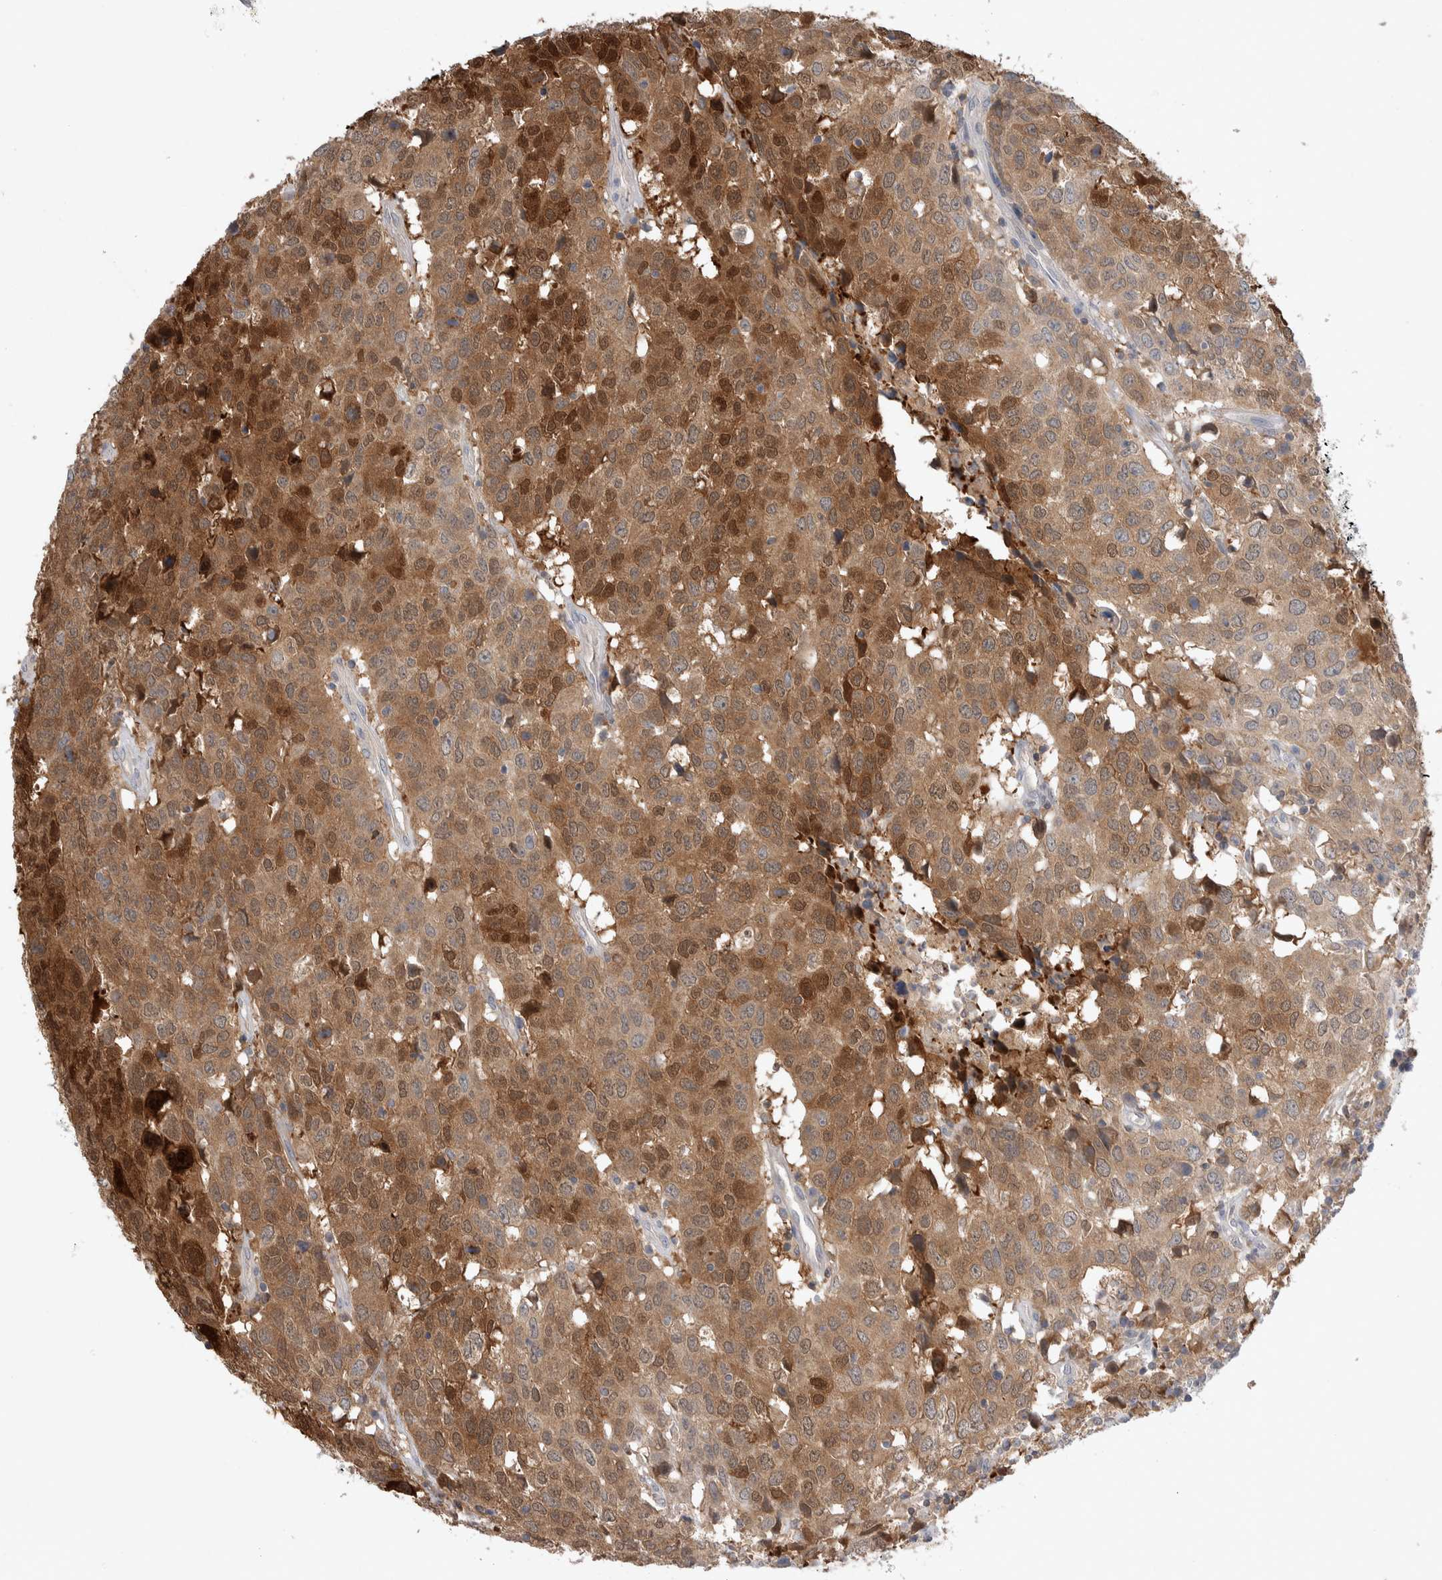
{"staining": {"intensity": "moderate", "quantity": ">75%", "location": "cytoplasmic/membranous,nuclear"}, "tissue": "head and neck cancer", "cell_type": "Tumor cells", "image_type": "cancer", "snomed": [{"axis": "morphology", "description": "Squamous cell carcinoma, NOS"}, {"axis": "topography", "description": "Head-Neck"}], "caption": "Immunohistochemistry micrograph of neoplastic tissue: head and neck squamous cell carcinoma stained using immunohistochemistry exhibits medium levels of moderate protein expression localized specifically in the cytoplasmic/membranous and nuclear of tumor cells, appearing as a cytoplasmic/membranous and nuclear brown color.", "gene": "HTATIP2", "patient": {"sex": "male", "age": 66}}